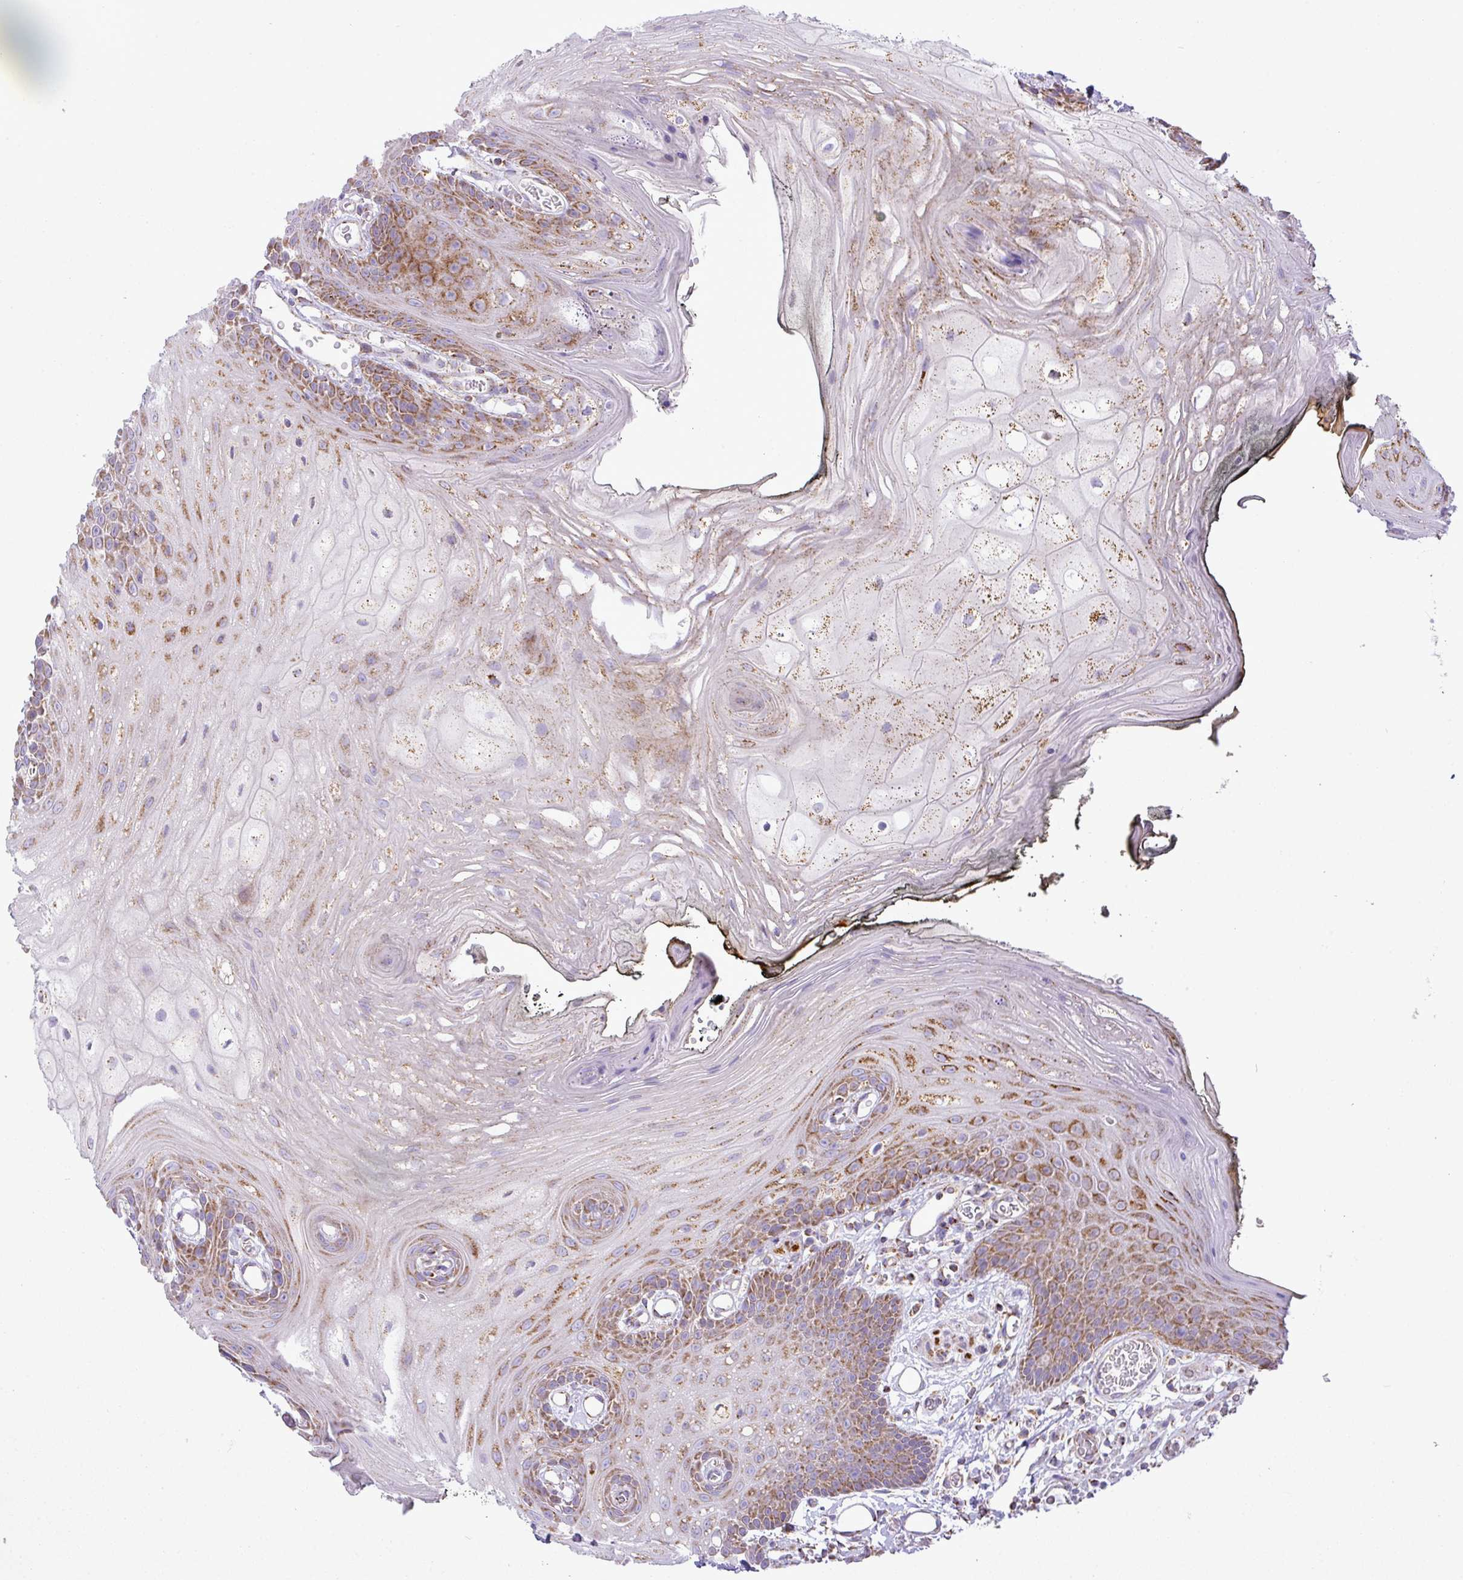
{"staining": {"intensity": "moderate", "quantity": ">75%", "location": "cytoplasmic/membranous"}, "tissue": "oral mucosa", "cell_type": "Squamous epithelial cells", "image_type": "normal", "snomed": [{"axis": "morphology", "description": "Normal tissue, NOS"}, {"axis": "morphology", "description": "Squamous cell carcinoma, NOS"}, {"axis": "topography", "description": "Oral tissue"}, {"axis": "topography", "description": "Head-Neck"}], "caption": "This is an image of immunohistochemistry (IHC) staining of benign oral mucosa, which shows moderate expression in the cytoplasmic/membranous of squamous epithelial cells.", "gene": "ZNF81", "patient": {"sex": "female", "age": 81}}